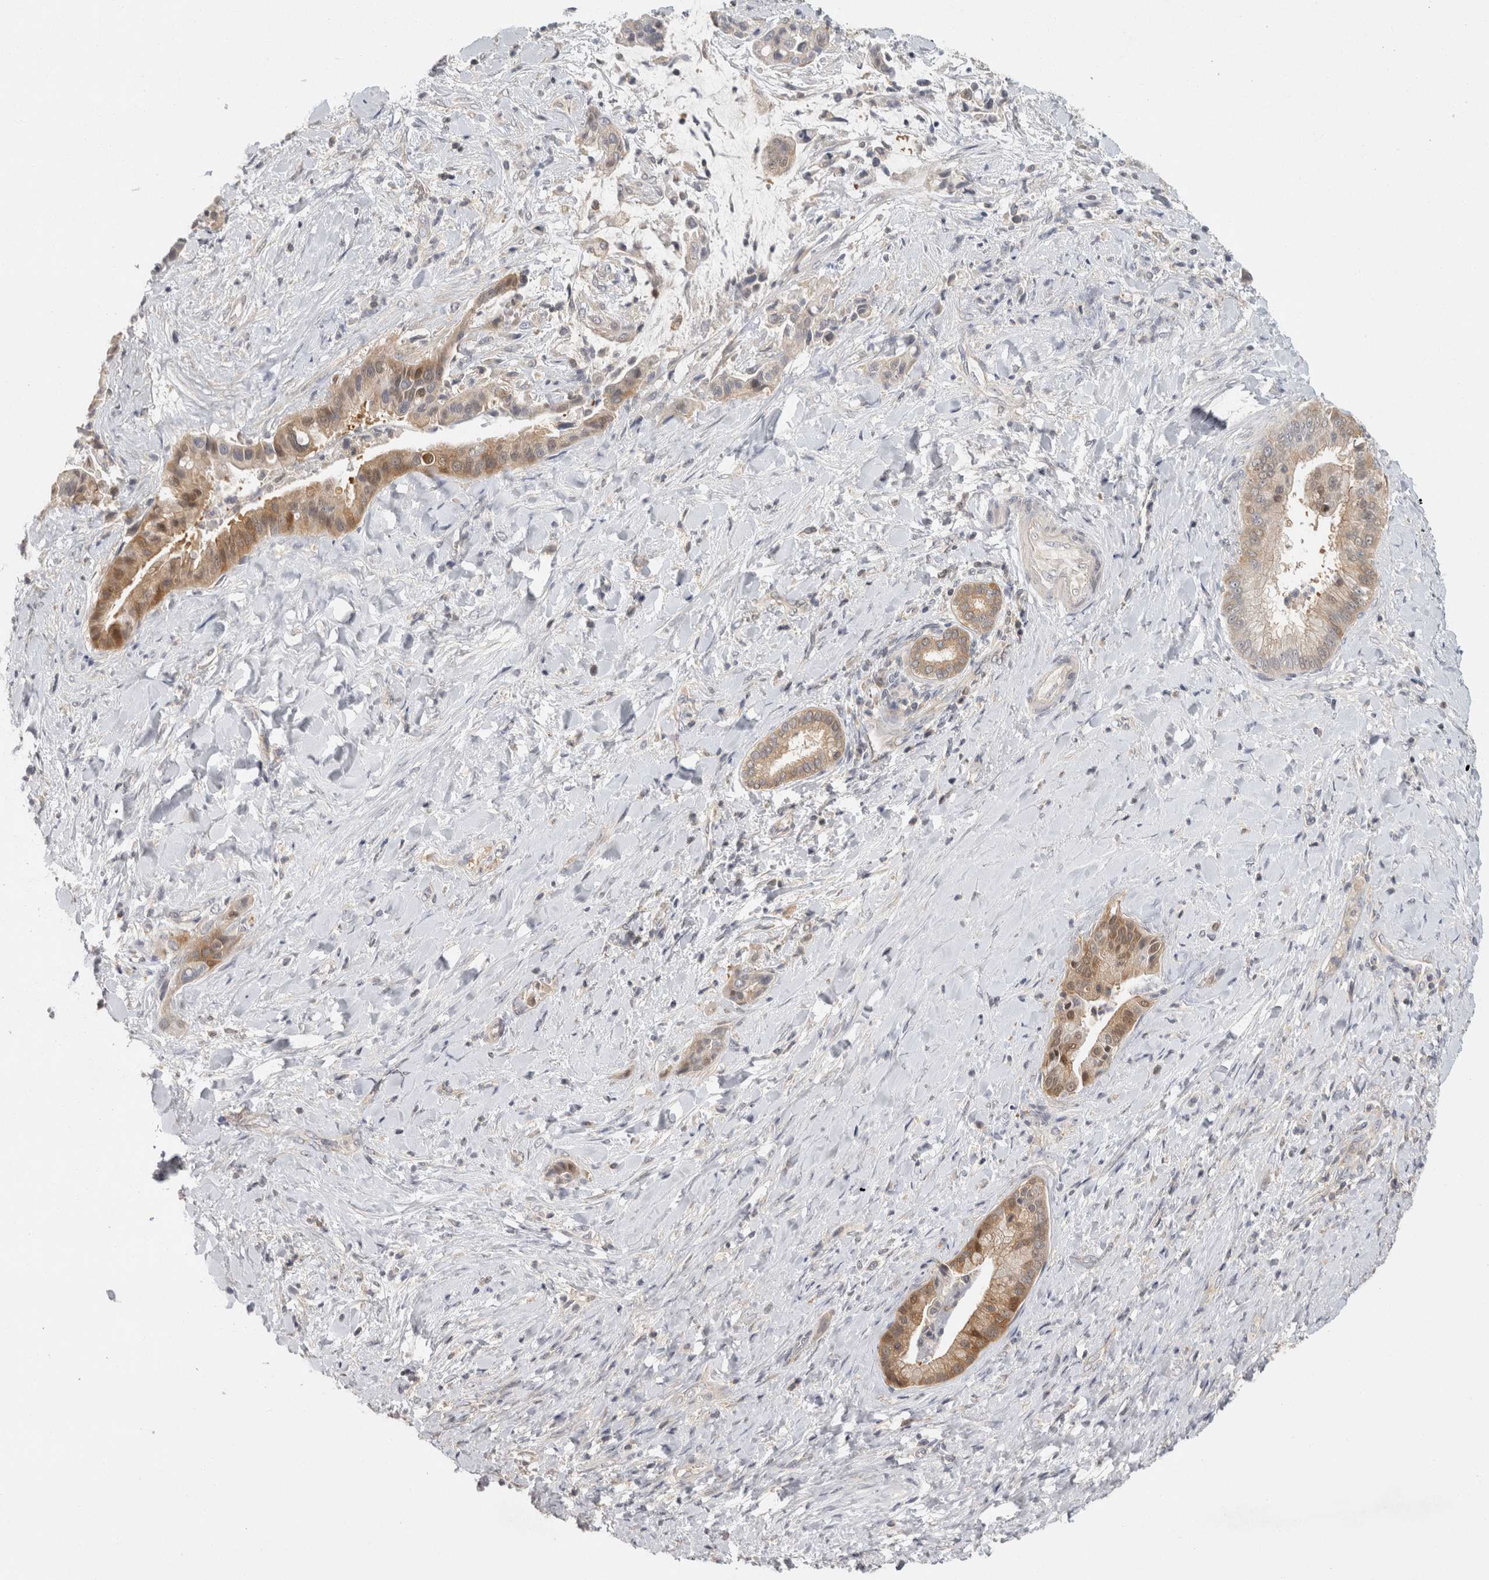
{"staining": {"intensity": "moderate", "quantity": ">75%", "location": "cytoplasmic/membranous"}, "tissue": "liver cancer", "cell_type": "Tumor cells", "image_type": "cancer", "snomed": [{"axis": "morphology", "description": "Cholangiocarcinoma"}, {"axis": "topography", "description": "Liver"}], "caption": "Liver cholangiocarcinoma stained with a brown dye demonstrates moderate cytoplasmic/membranous positive expression in about >75% of tumor cells.", "gene": "ACAT2", "patient": {"sex": "female", "age": 54}}